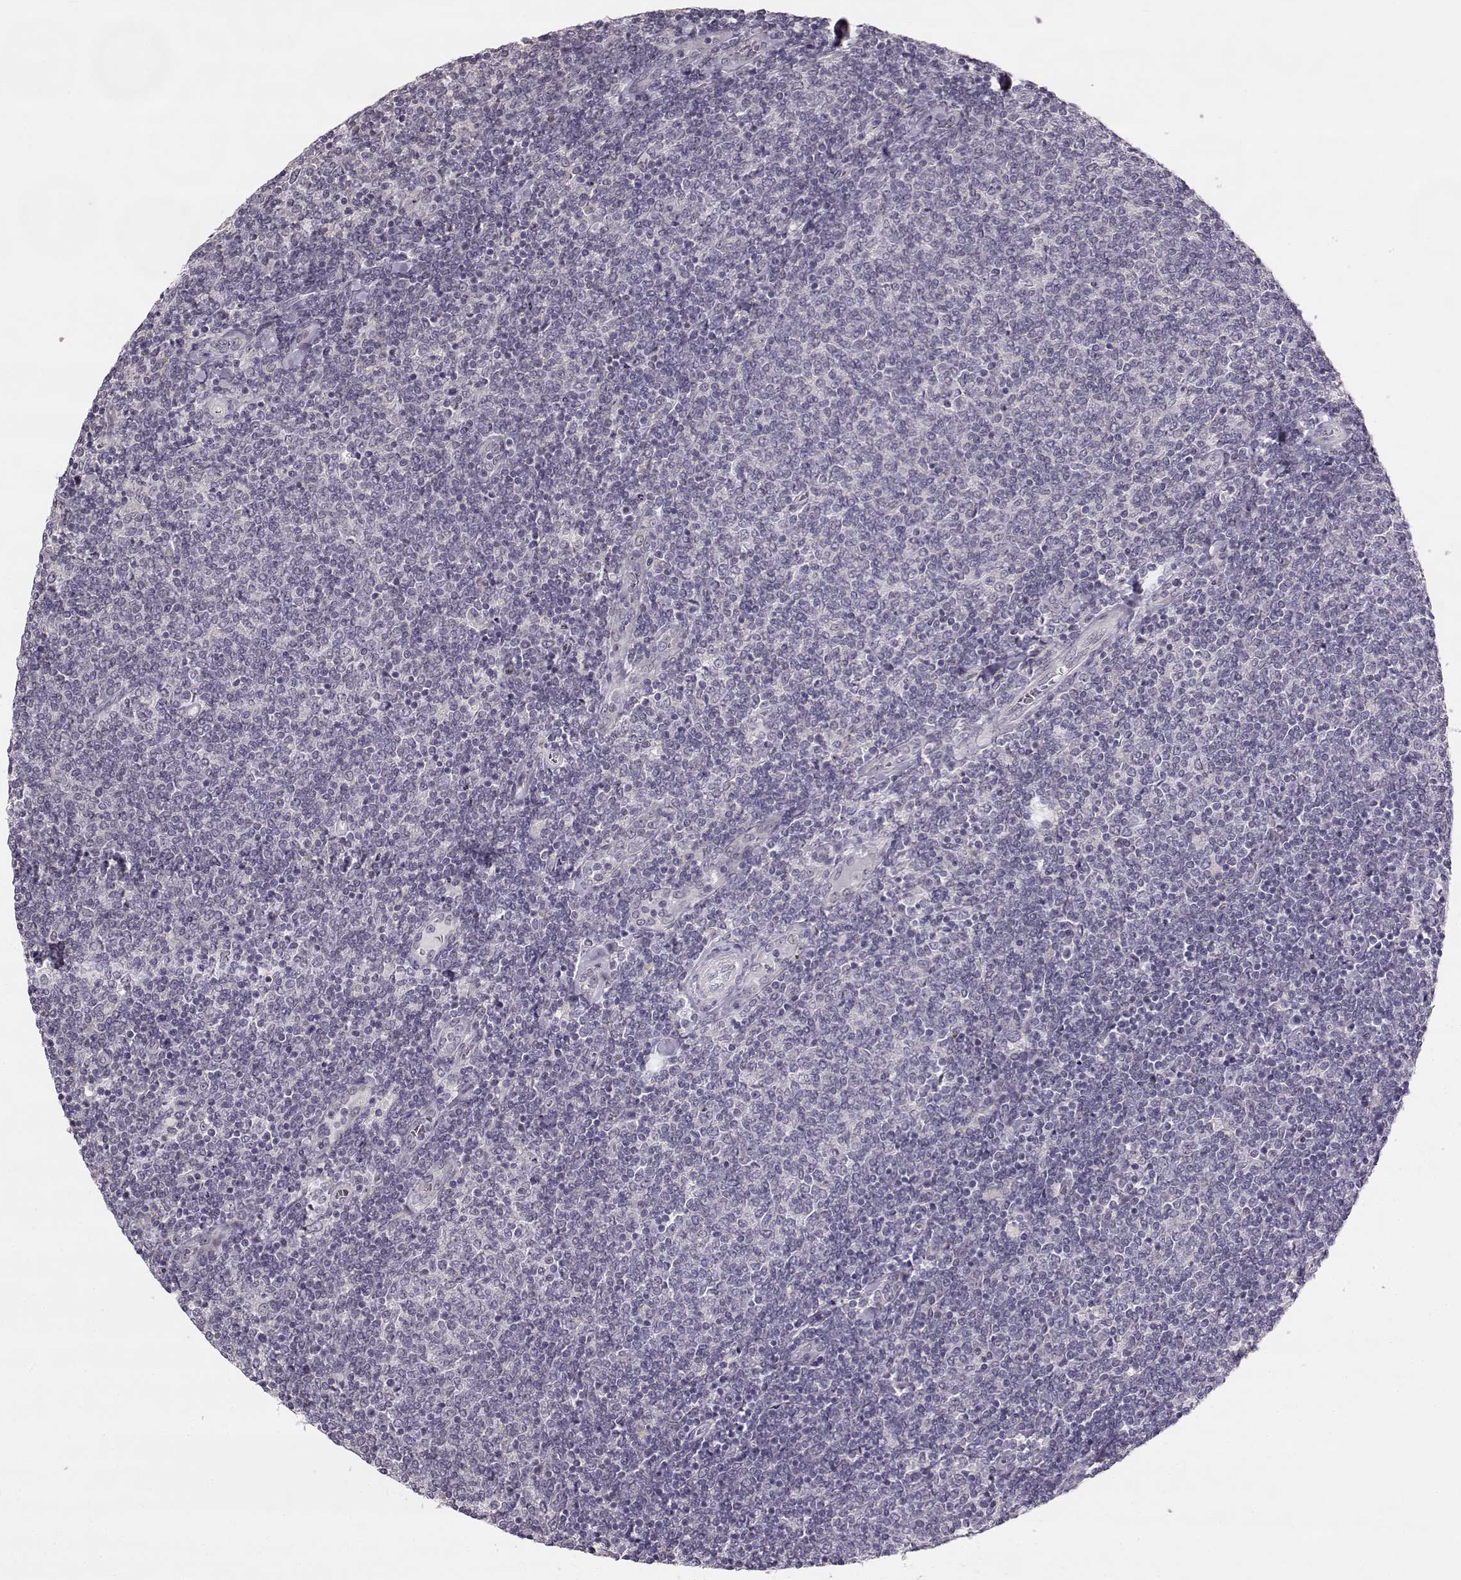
{"staining": {"intensity": "negative", "quantity": "none", "location": "none"}, "tissue": "lymphoma", "cell_type": "Tumor cells", "image_type": "cancer", "snomed": [{"axis": "morphology", "description": "Malignant lymphoma, non-Hodgkin's type, Low grade"}, {"axis": "topography", "description": "Lymph node"}], "caption": "DAB (3,3'-diaminobenzidine) immunohistochemical staining of low-grade malignant lymphoma, non-Hodgkin's type shows no significant expression in tumor cells.", "gene": "MAP6D1", "patient": {"sex": "male", "age": 52}}